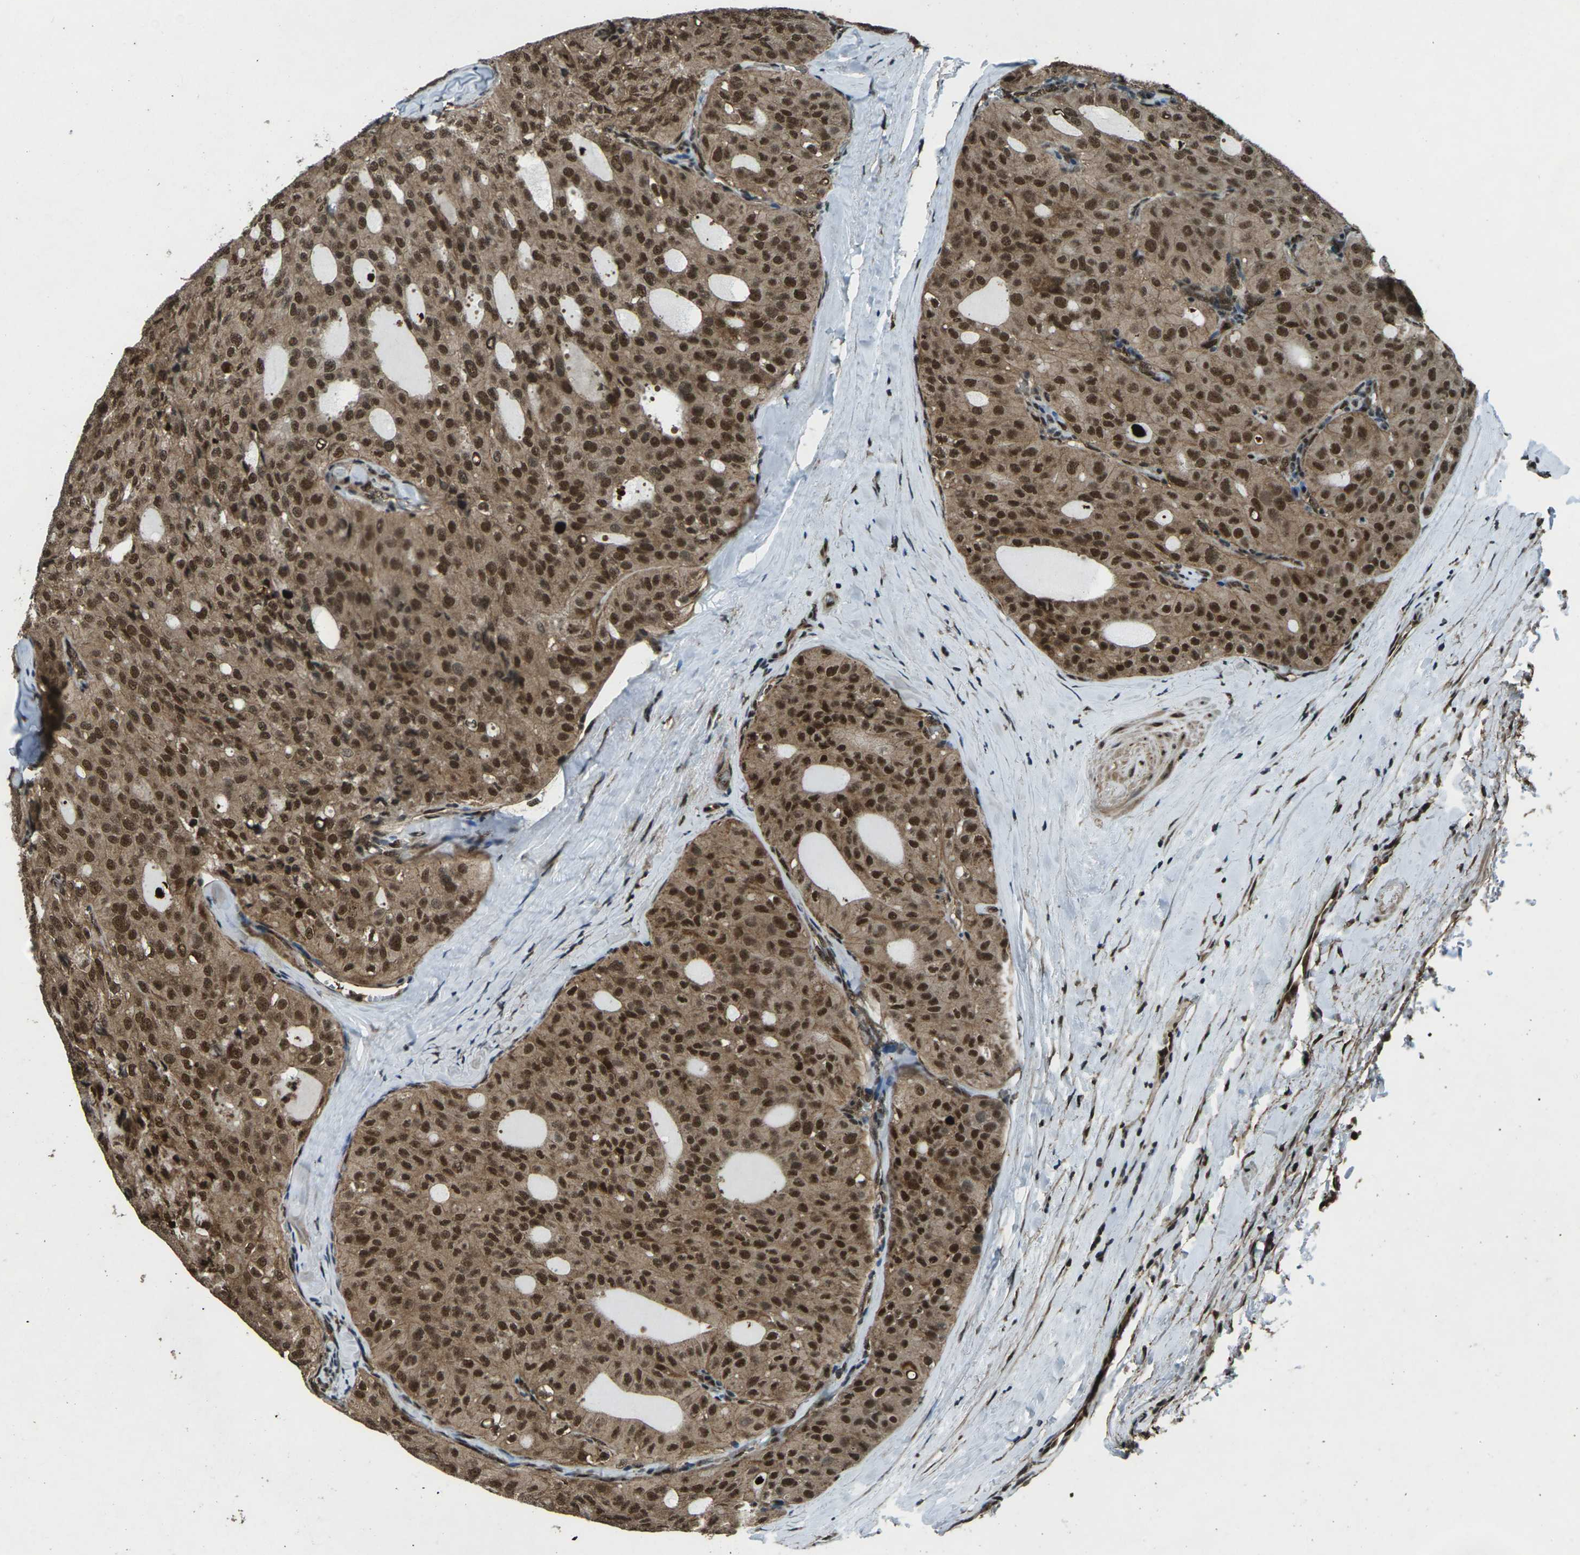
{"staining": {"intensity": "strong", "quantity": ">75%", "location": "cytoplasmic/membranous,nuclear"}, "tissue": "thyroid cancer", "cell_type": "Tumor cells", "image_type": "cancer", "snomed": [{"axis": "morphology", "description": "Follicular adenoma carcinoma, NOS"}, {"axis": "topography", "description": "Thyroid gland"}], "caption": "This photomicrograph shows immunohistochemistry staining of human thyroid follicular adenoma carcinoma, with high strong cytoplasmic/membranous and nuclear staining in approximately >75% of tumor cells.", "gene": "NR4A2", "patient": {"sex": "male", "age": 75}}